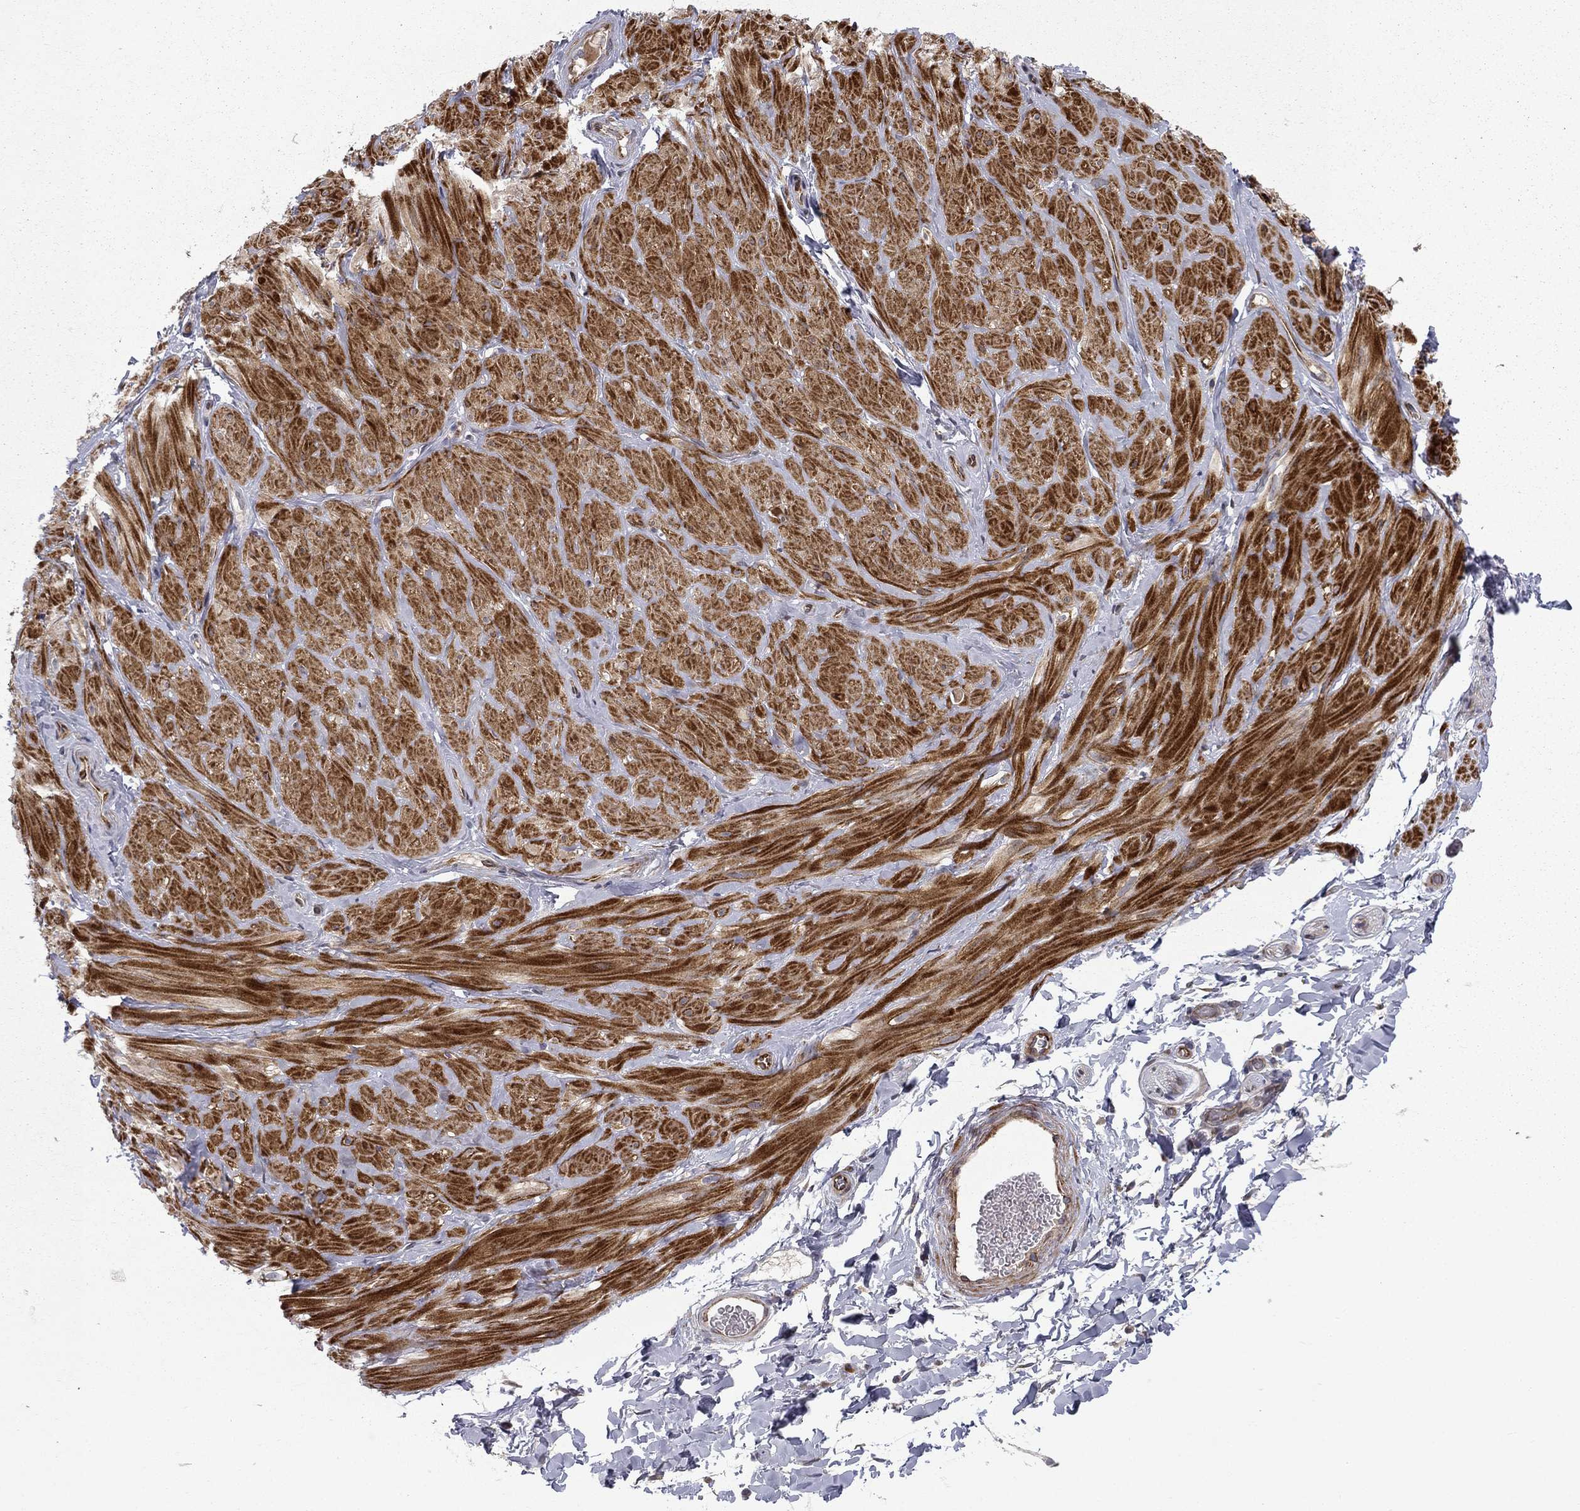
{"staining": {"intensity": "negative", "quantity": "none", "location": "none"}, "tissue": "soft tissue", "cell_type": "Fibroblasts", "image_type": "normal", "snomed": [{"axis": "morphology", "description": "Normal tissue, NOS"}, {"axis": "topography", "description": "Smooth muscle"}, {"axis": "topography", "description": "Peripheral nerve tissue"}], "caption": "Immunohistochemical staining of unremarkable human soft tissue shows no significant expression in fibroblasts.", "gene": "MIOS", "patient": {"sex": "male", "age": 22}}